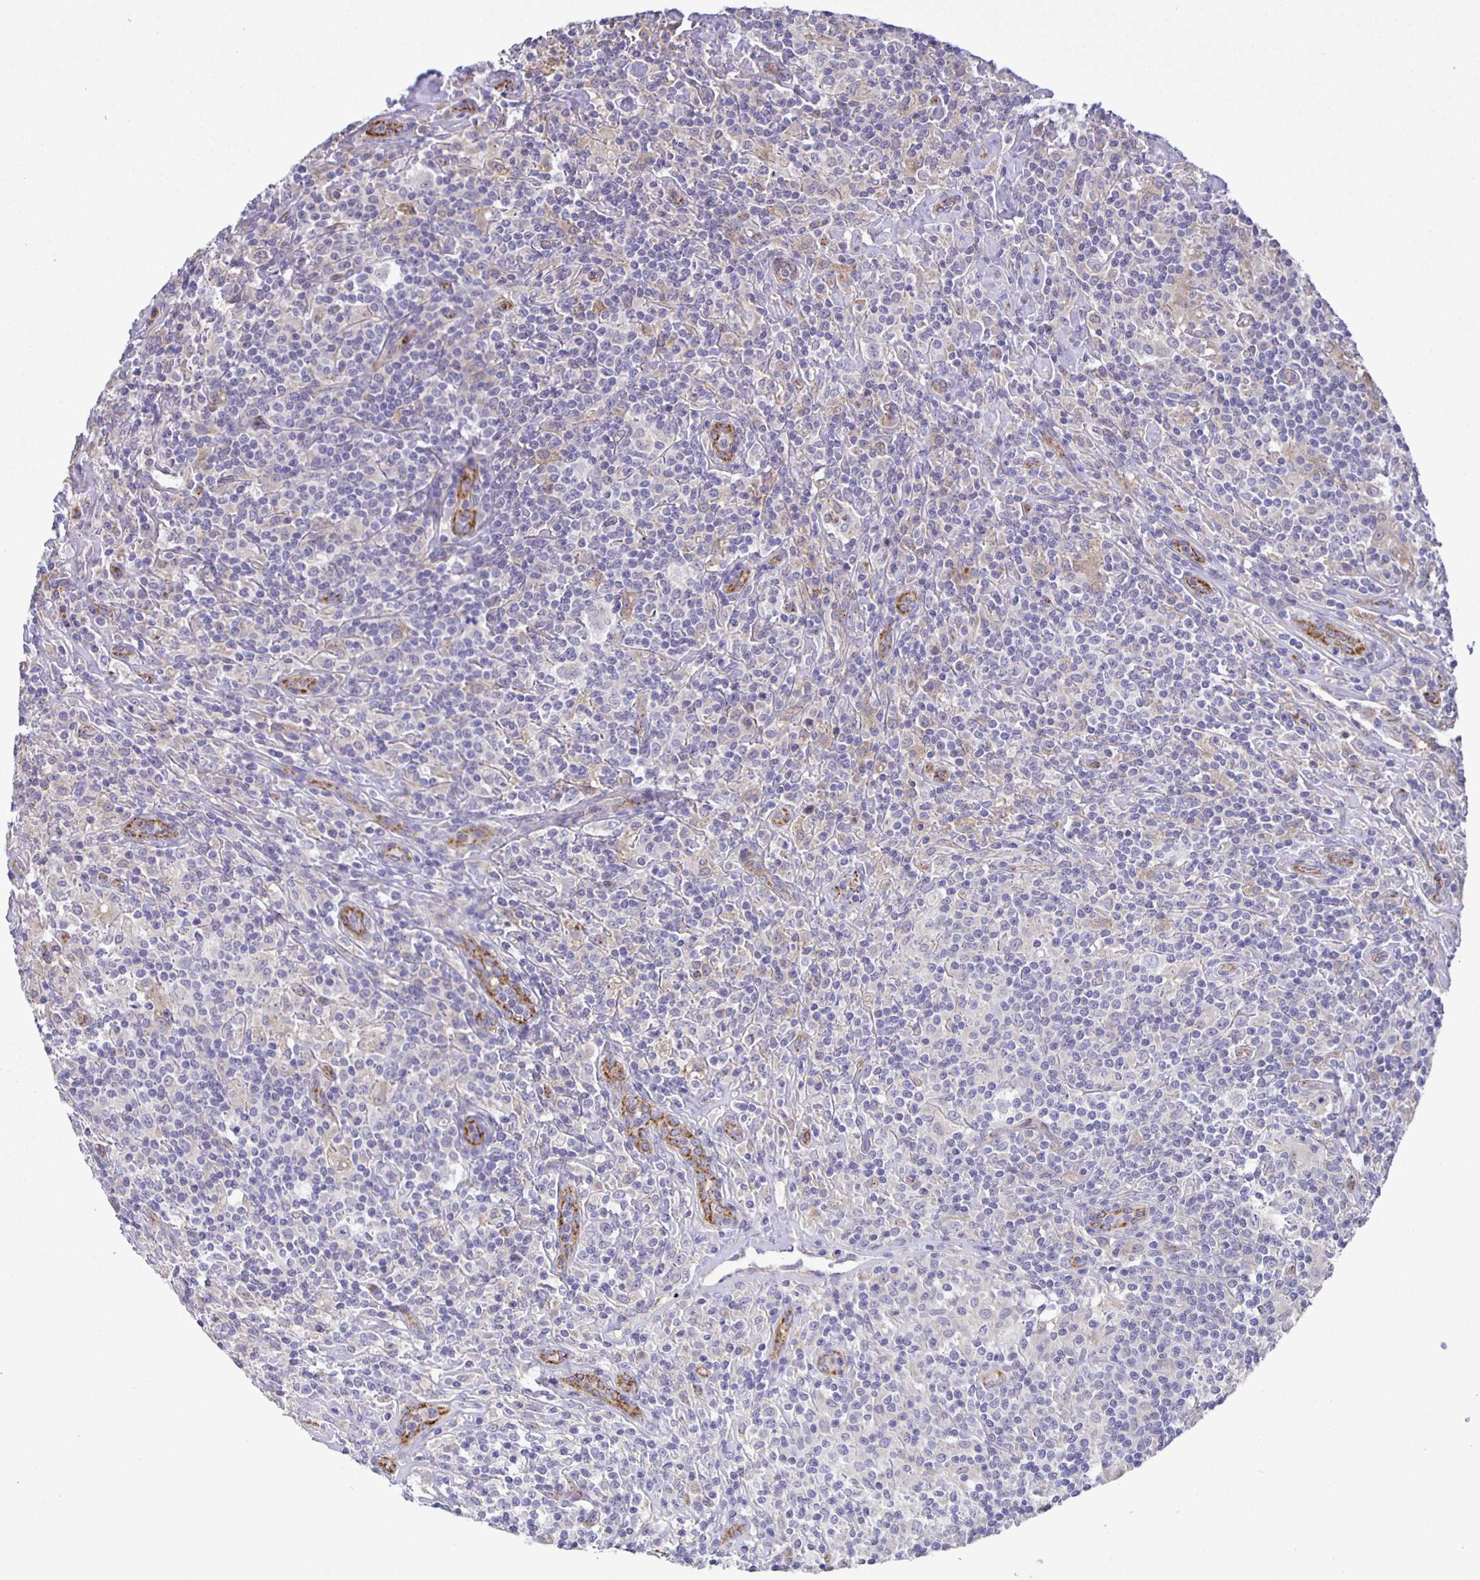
{"staining": {"intensity": "negative", "quantity": "none", "location": "none"}, "tissue": "lymphoma", "cell_type": "Tumor cells", "image_type": "cancer", "snomed": [{"axis": "morphology", "description": "Hodgkin's disease, NOS"}, {"axis": "morphology", "description": "Hodgkin's lymphoma, nodular sclerosis"}, {"axis": "topography", "description": "Lymph node"}], "caption": "Lymphoma was stained to show a protein in brown. There is no significant positivity in tumor cells.", "gene": "JMJD4", "patient": {"sex": "female", "age": 10}}